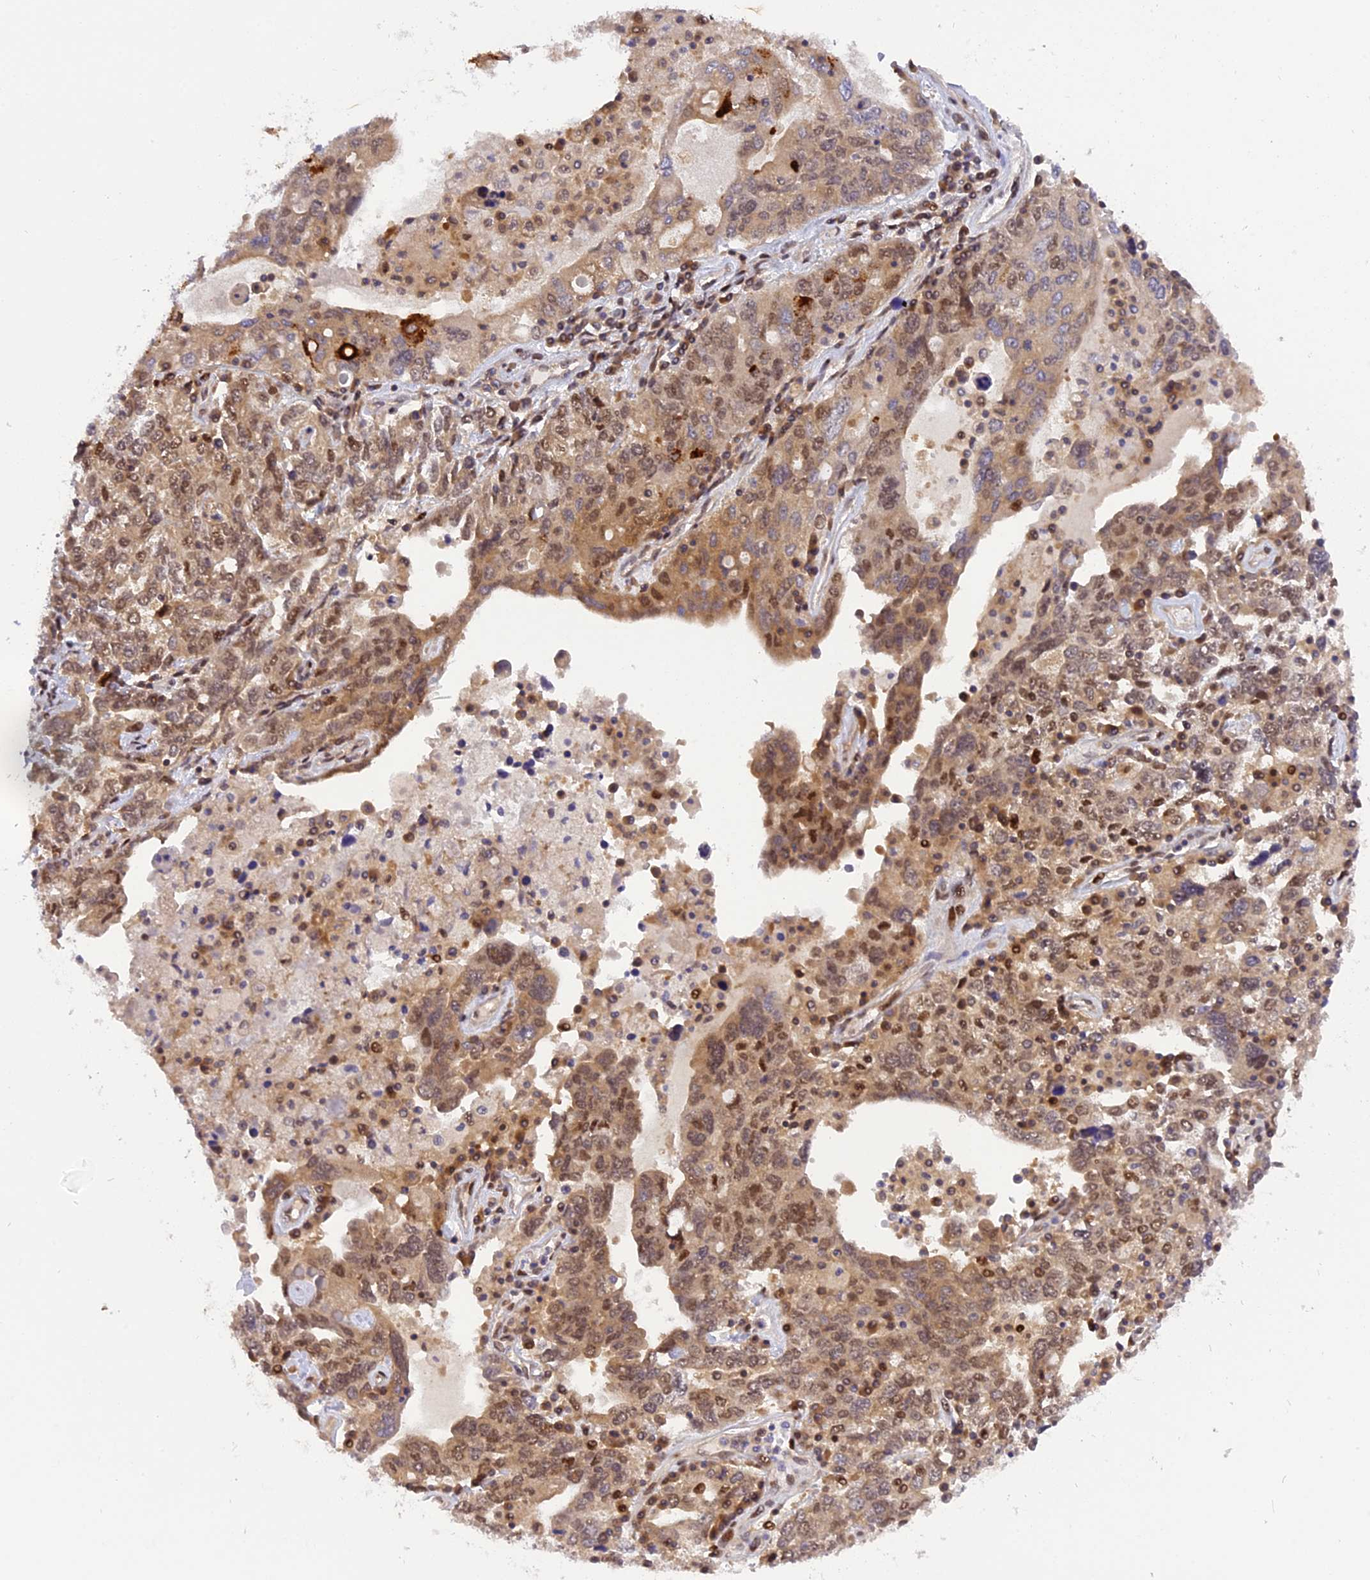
{"staining": {"intensity": "moderate", "quantity": ">75%", "location": "cytoplasmic/membranous,nuclear"}, "tissue": "ovarian cancer", "cell_type": "Tumor cells", "image_type": "cancer", "snomed": [{"axis": "morphology", "description": "Carcinoma, endometroid"}, {"axis": "topography", "description": "Ovary"}], "caption": "Protein staining shows moderate cytoplasmic/membranous and nuclear positivity in about >75% of tumor cells in endometroid carcinoma (ovarian).", "gene": "RABGGTA", "patient": {"sex": "female", "age": 62}}